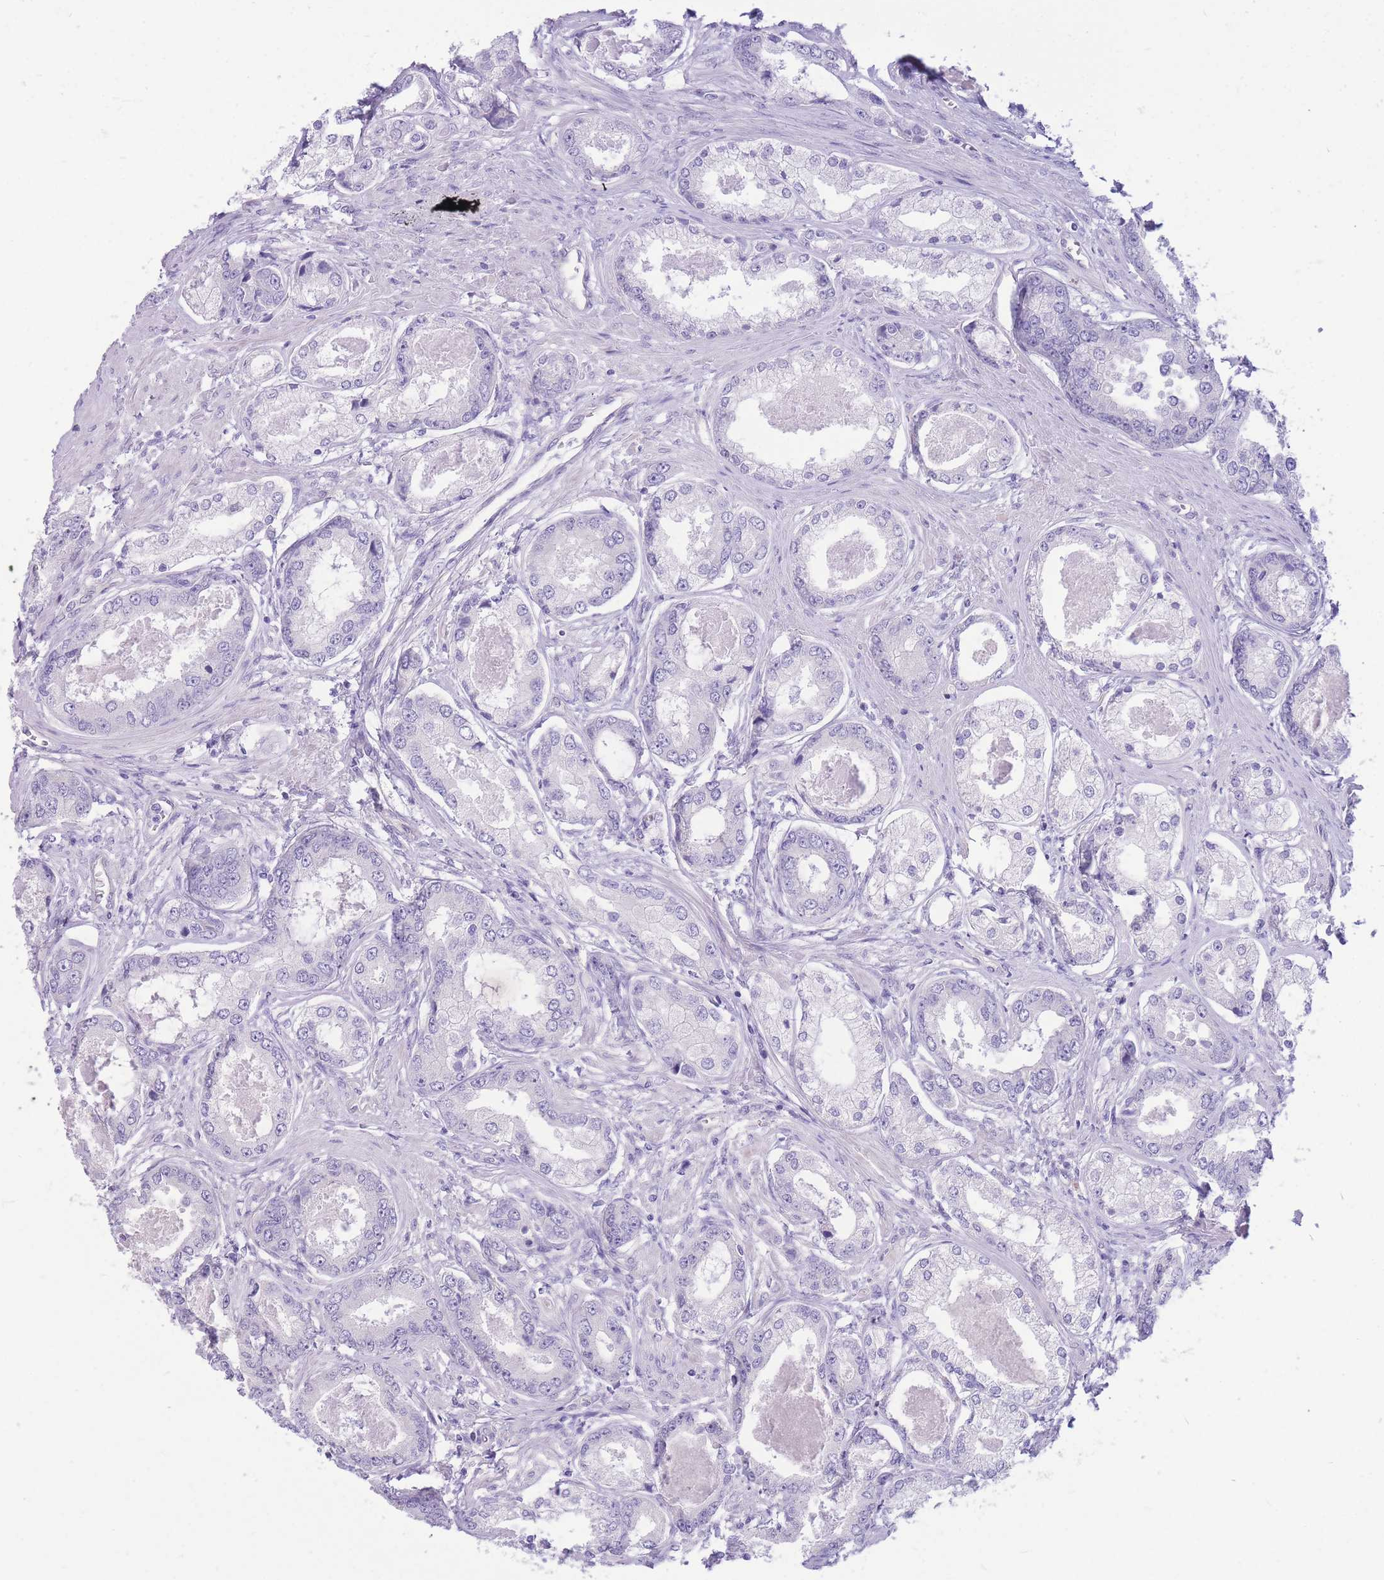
{"staining": {"intensity": "negative", "quantity": "none", "location": "none"}, "tissue": "prostate cancer", "cell_type": "Tumor cells", "image_type": "cancer", "snomed": [{"axis": "morphology", "description": "Adenocarcinoma, Low grade"}, {"axis": "topography", "description": "Prostate"}], "caption": "Prostate cancer was stained to show a protein in brown. There is no significant positivity in tumor cells.", "gene": "ZNF311", "patient": {"sex": "male", "age": 68}}